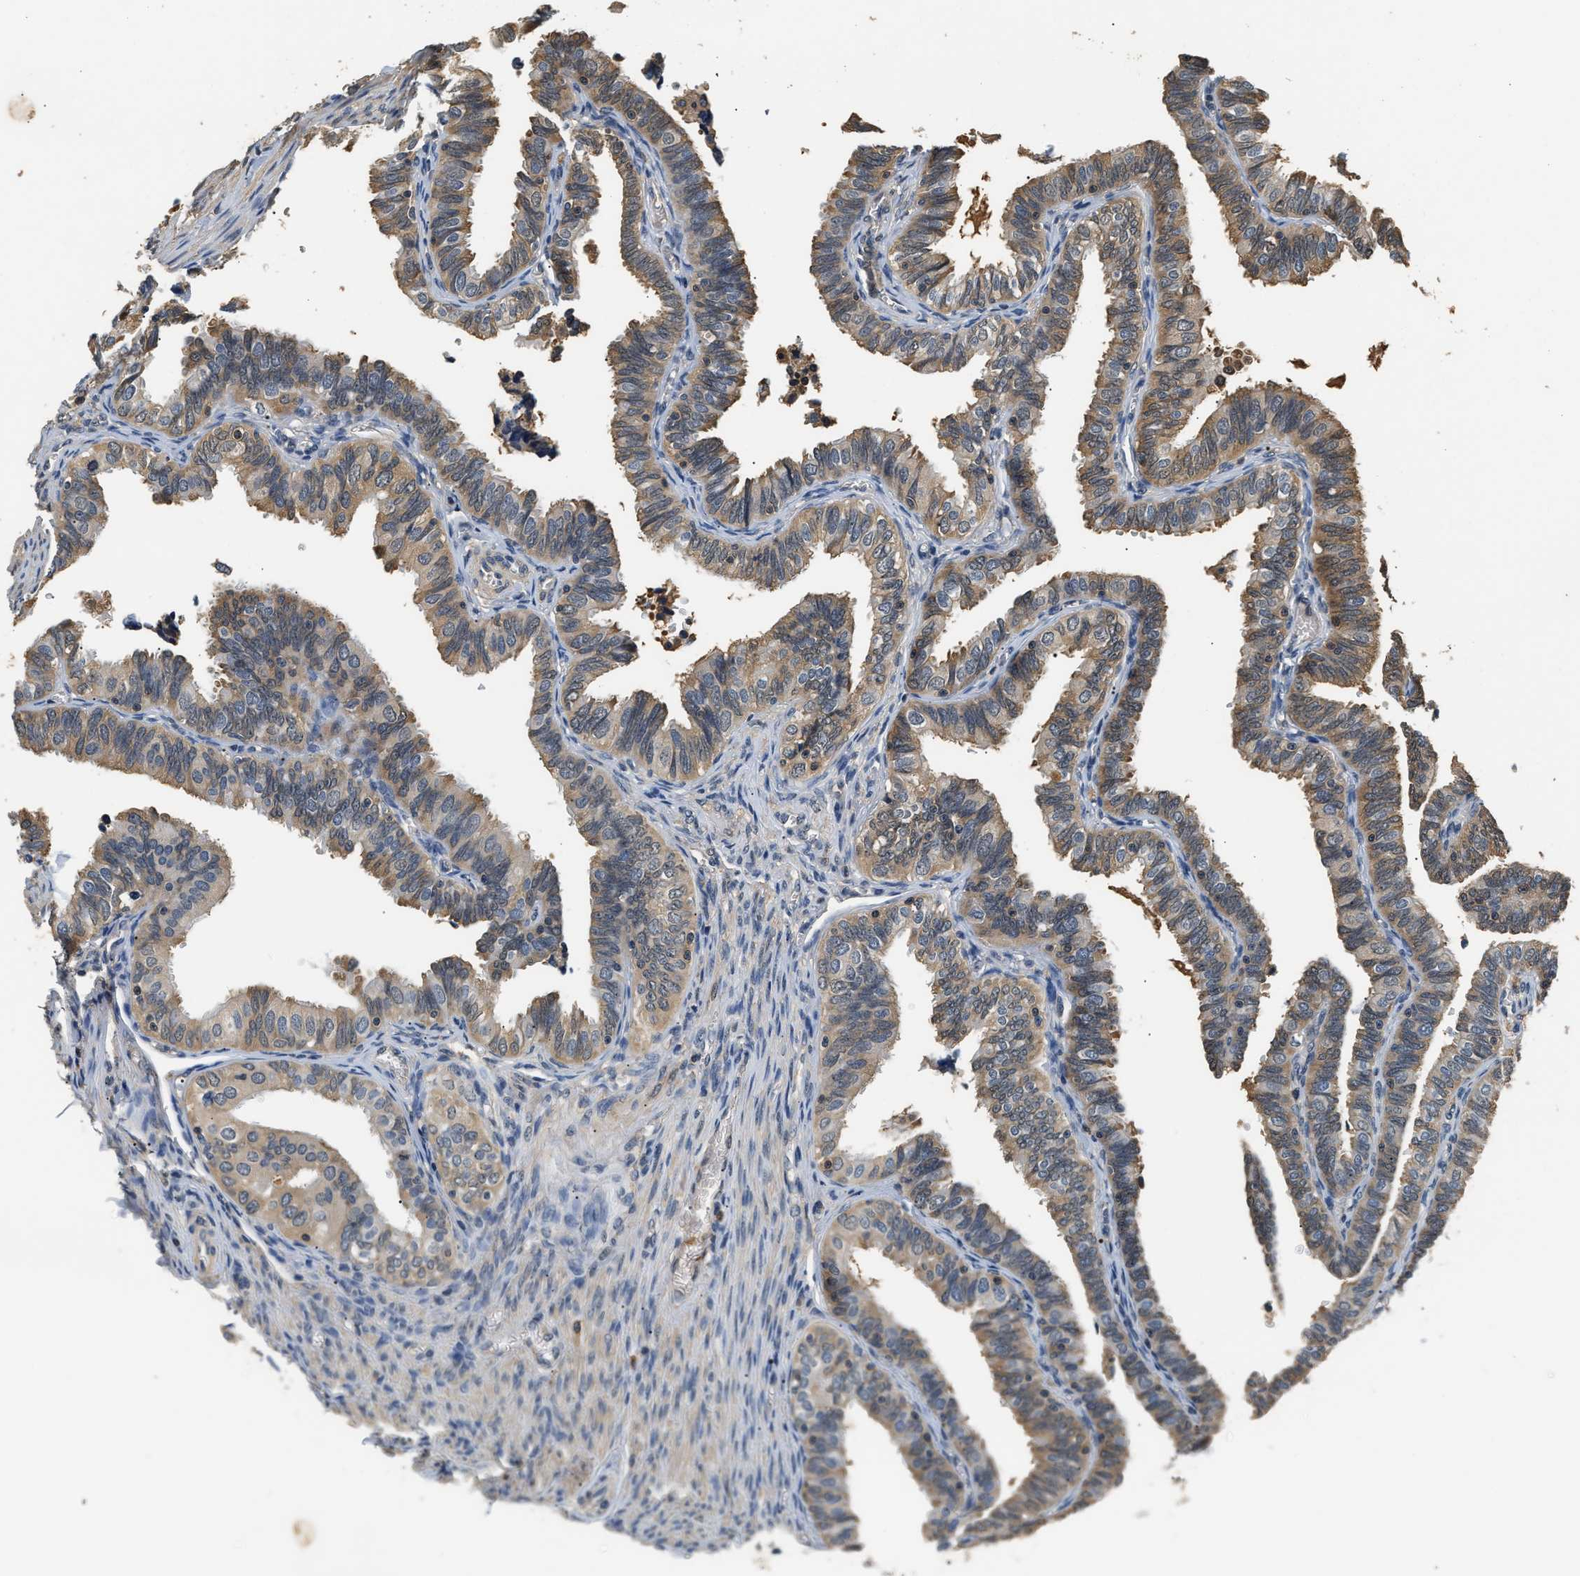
{"staining": {"intensity": "weak", "quantity": ">75%", "location": "cytoplasmic/membranous"}, "tissue": "fallopian tube", "cell_type": "Glandular cells", "image_type": "normal", "snomed": [{"axis": "morphology", "description": "Normal tissue, NOS"}, {"axis": "topography", "description": "Fallopian tube"}, {"axis": "topography", "description": "Placenta"}], "caption": "This is a histology image of immunohistochemistry staining of benign fallopian tube, which shows weak staining in the cytoplasmic/membranous of glandular cells.", "gene": "GPI", "patient": {"sex": "female", "age": 32}}